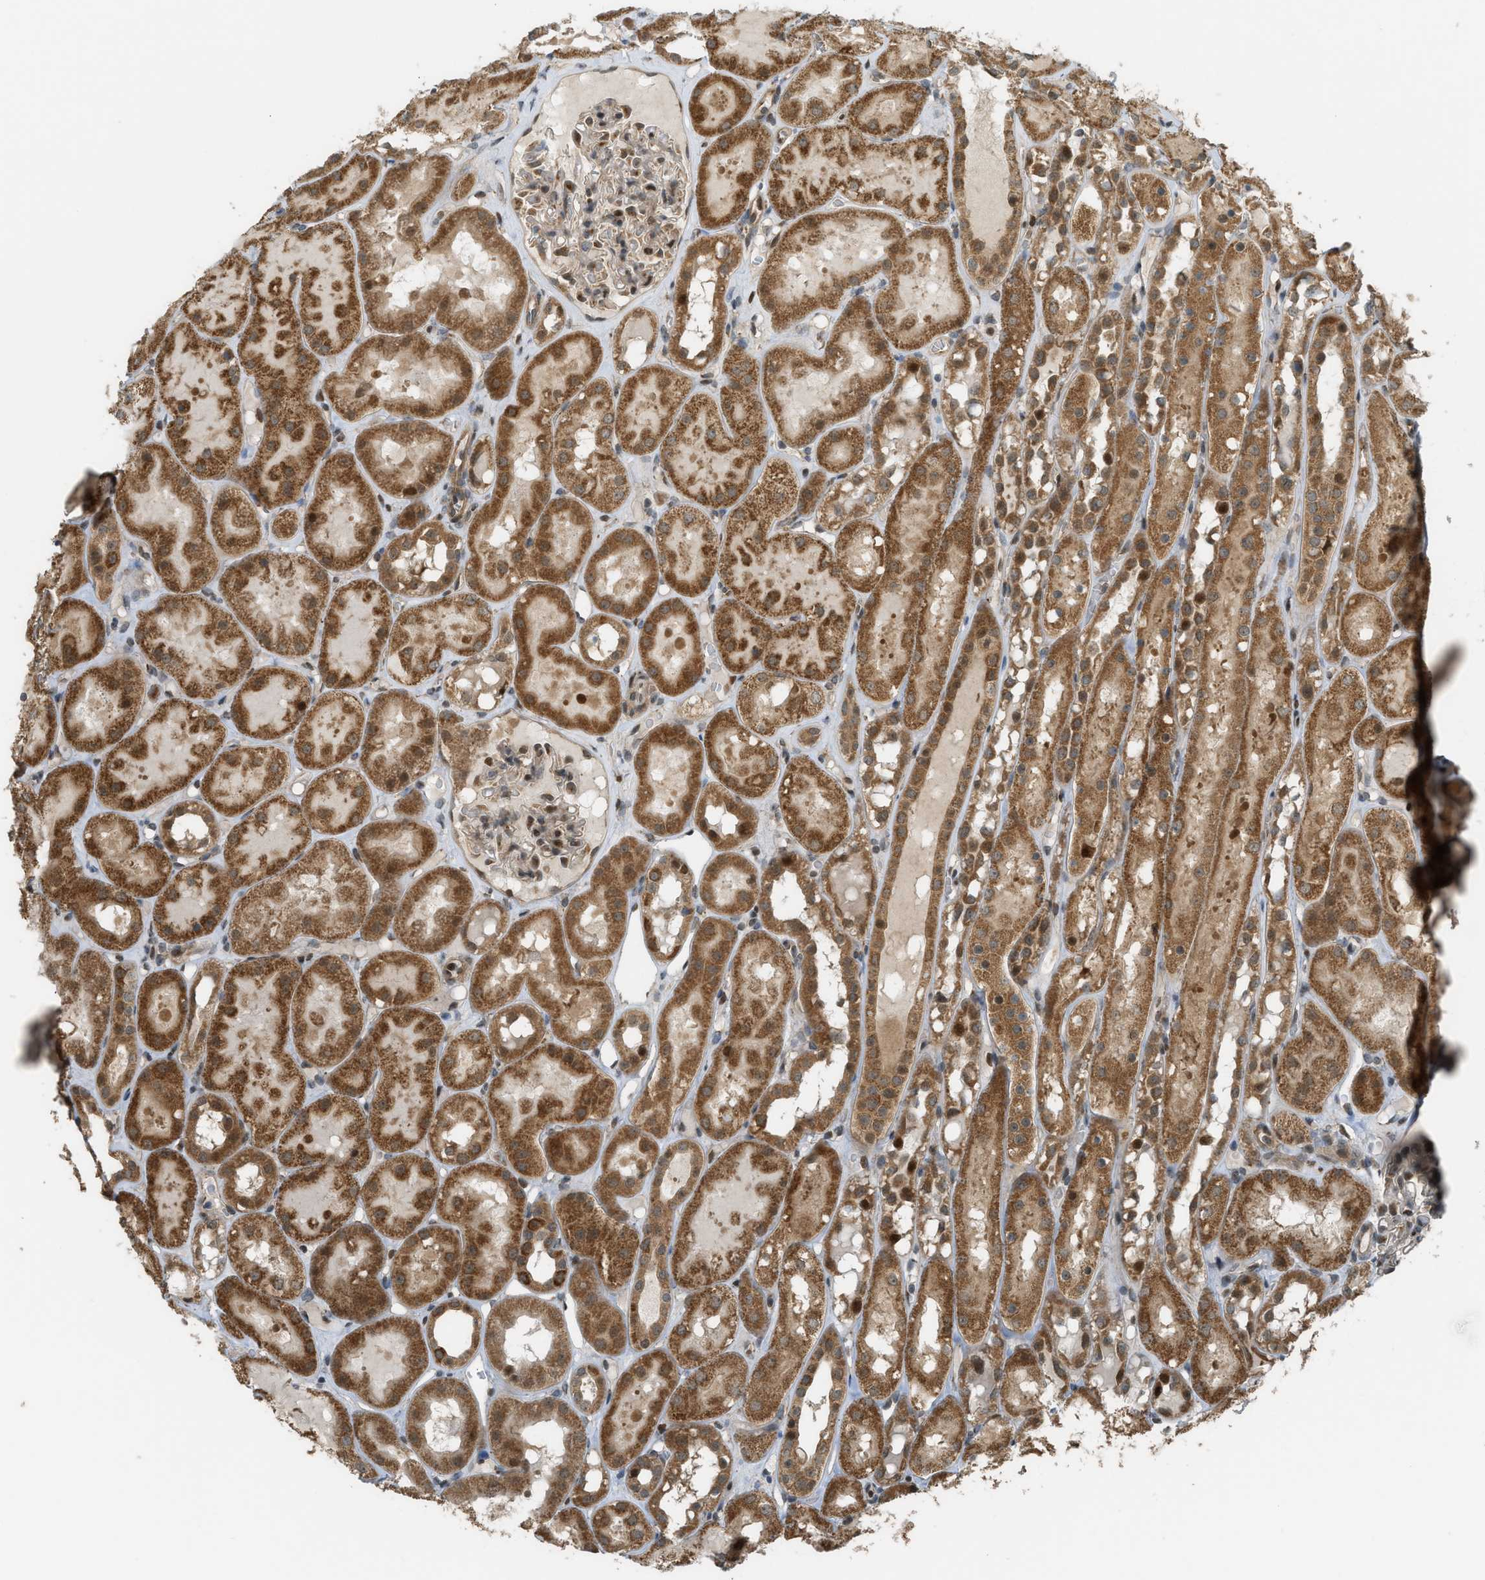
{"staining": {"intensity": "moderate", "quantity": "25%-75%", "location": "cytoplasmic/membranous,nuclear"}, "tissue": "kidney", "cell_type": "Cells in glomeruli", "image_type": "normal", "snomed": [{"axis": "morphology", "description": "Normal tissue, NOS"}, {"axis": "topography", "description": "Kidney"}, {"axis": "topography", "description": "Urinary bladder"}], "caption": "Immunohistochemical staining of unremarkable human kidney shows 25%-75% levels of moderate cytoplasmic/membranous,nuclear protein expression in about 25%-75% of cells in glomeruli. The staining is performed using DAB (3,3'-diaminobenzidine) brown chromogen to label protein expression. The nuclei are counter-stained blue using hematoxylin.", "gene": "CCDC186", "patient": {"sex": "male", "age": 16}}